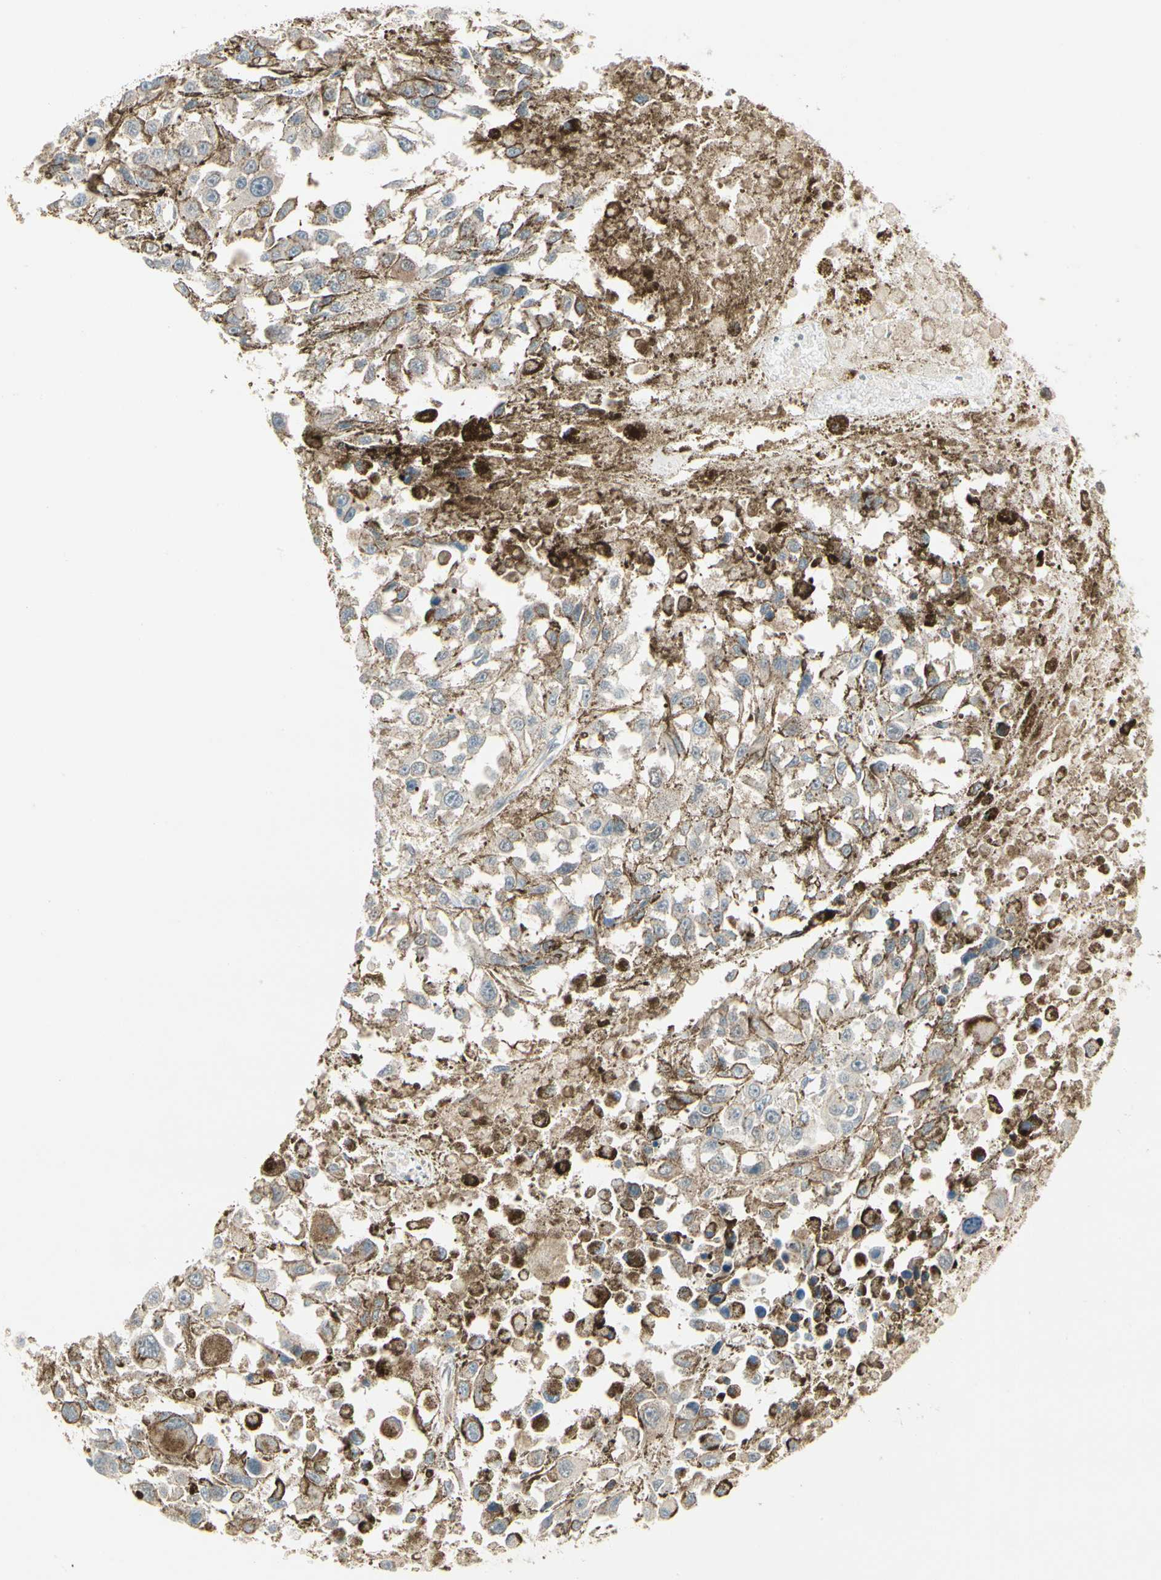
{"staining": {"intensity": "weak", "quantity": "<25%", "location": "cytoplasmic/membranous"}, "tissue": "melanoma", "cell_type": "Tumor cells", "image_type": "cancer", "snomed": [{"axis": "morphology", "description": "Malignant melanoma, Metastatic site"}, {"axis": "topography", "description": "Lymph node"}], "caption": "IHC histopathology image of neoplastic tissue: melanoma stained with DAB (3,3'-diaminobenzidine) demonstrates no significant protein positivity in tumor cells.", "gene": "OXSR1", "patient": {"sex": "male", "age": 59}}